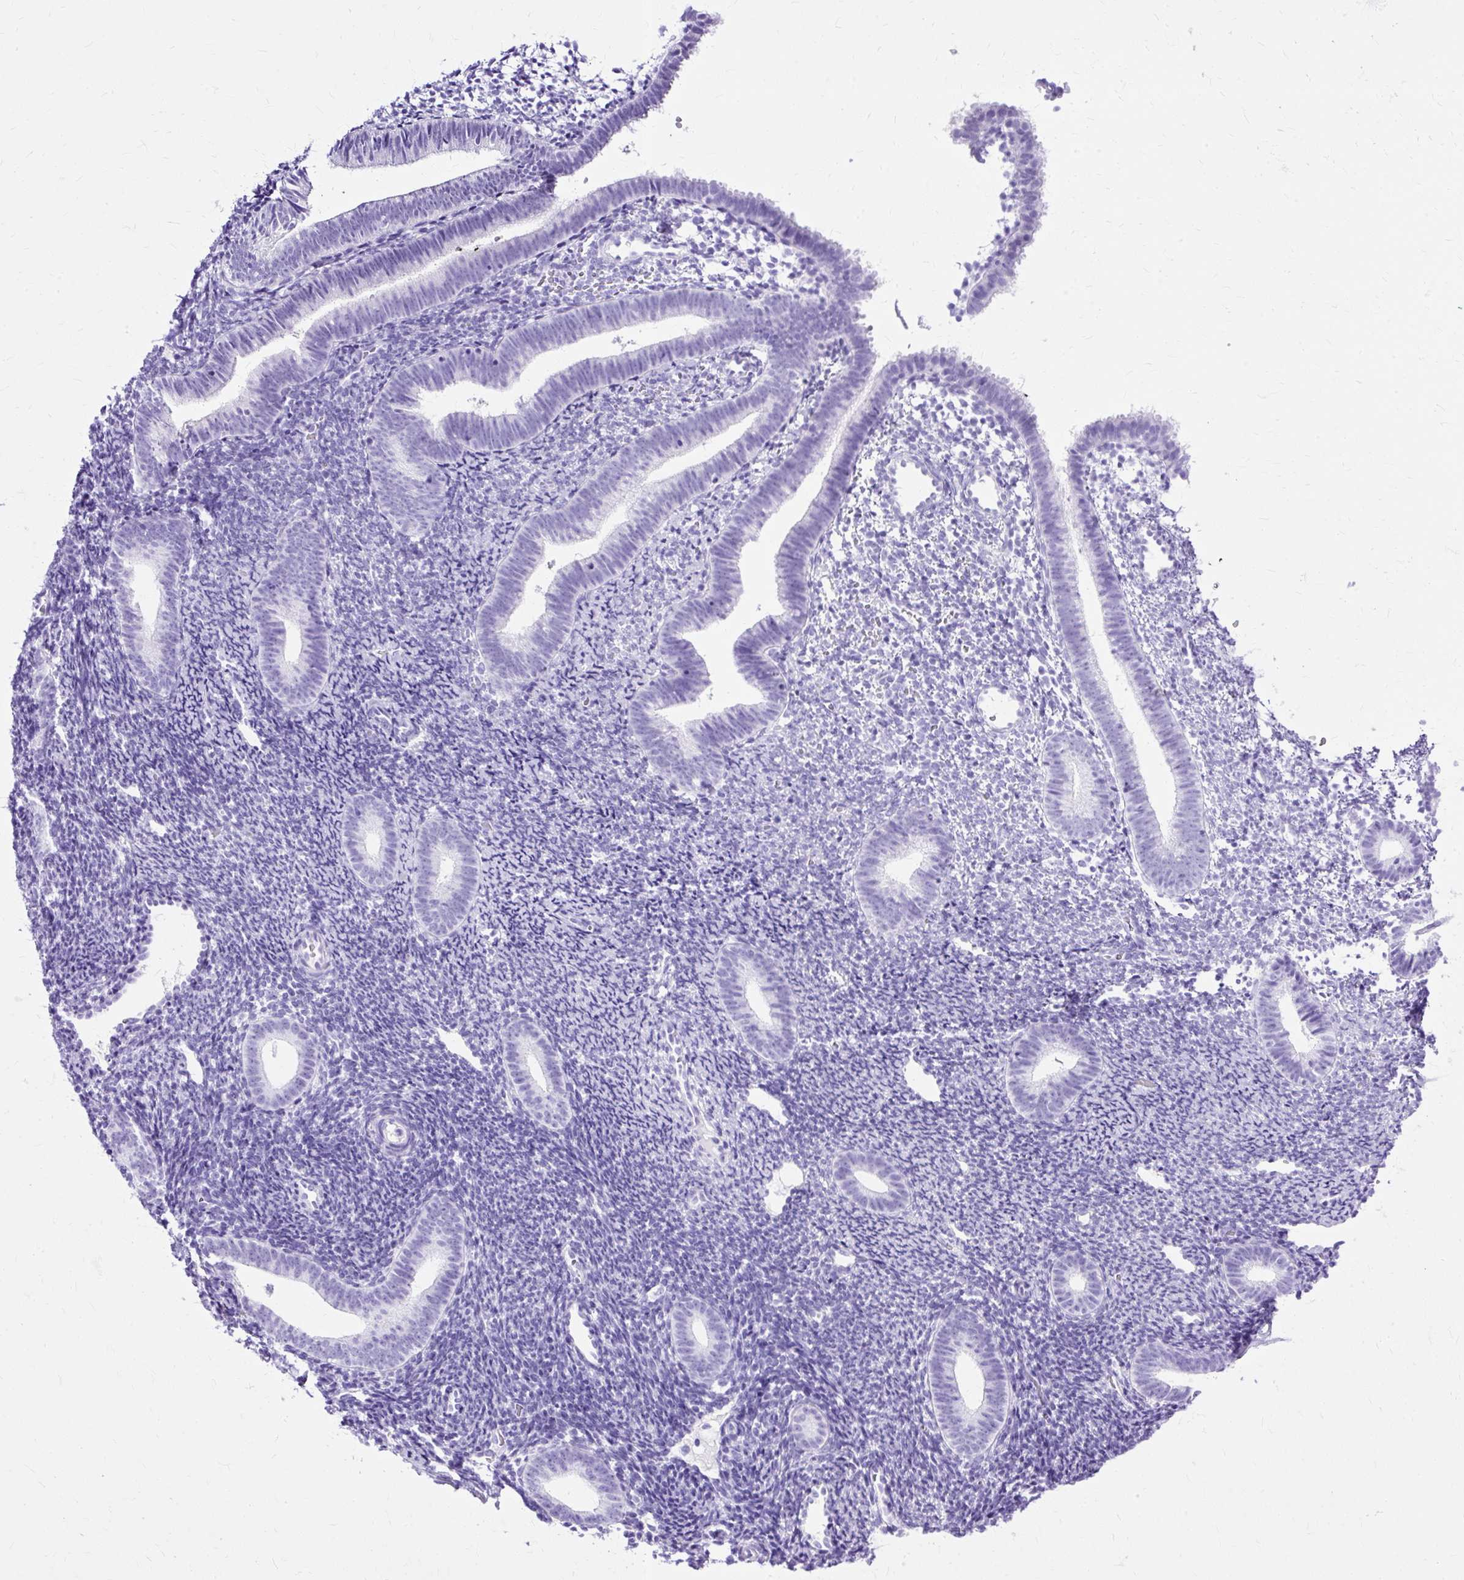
{"staining": {"intensity": "negative", "quantity": "none", "location": "none"}, "tissue": "endometrium", "cell_type": "Cells in endometrial stroma", "image_type": "normal", "snomed": [{"axis": "morphology", "description": "Normal tissue, NOS"}, {"axis": "topography", "description": "Endometrium"}], "caption": "High power microscopy image of an IHC photomicrograph of normal endometrium, revealing no significant positivity in cells in endometrial stroma. (Brightfield microscopy of DAB immunohistochemistry (IHC) at high magnification).", "gene": "SLC8A2", "patient": {"sex": "female", "age": 39}}